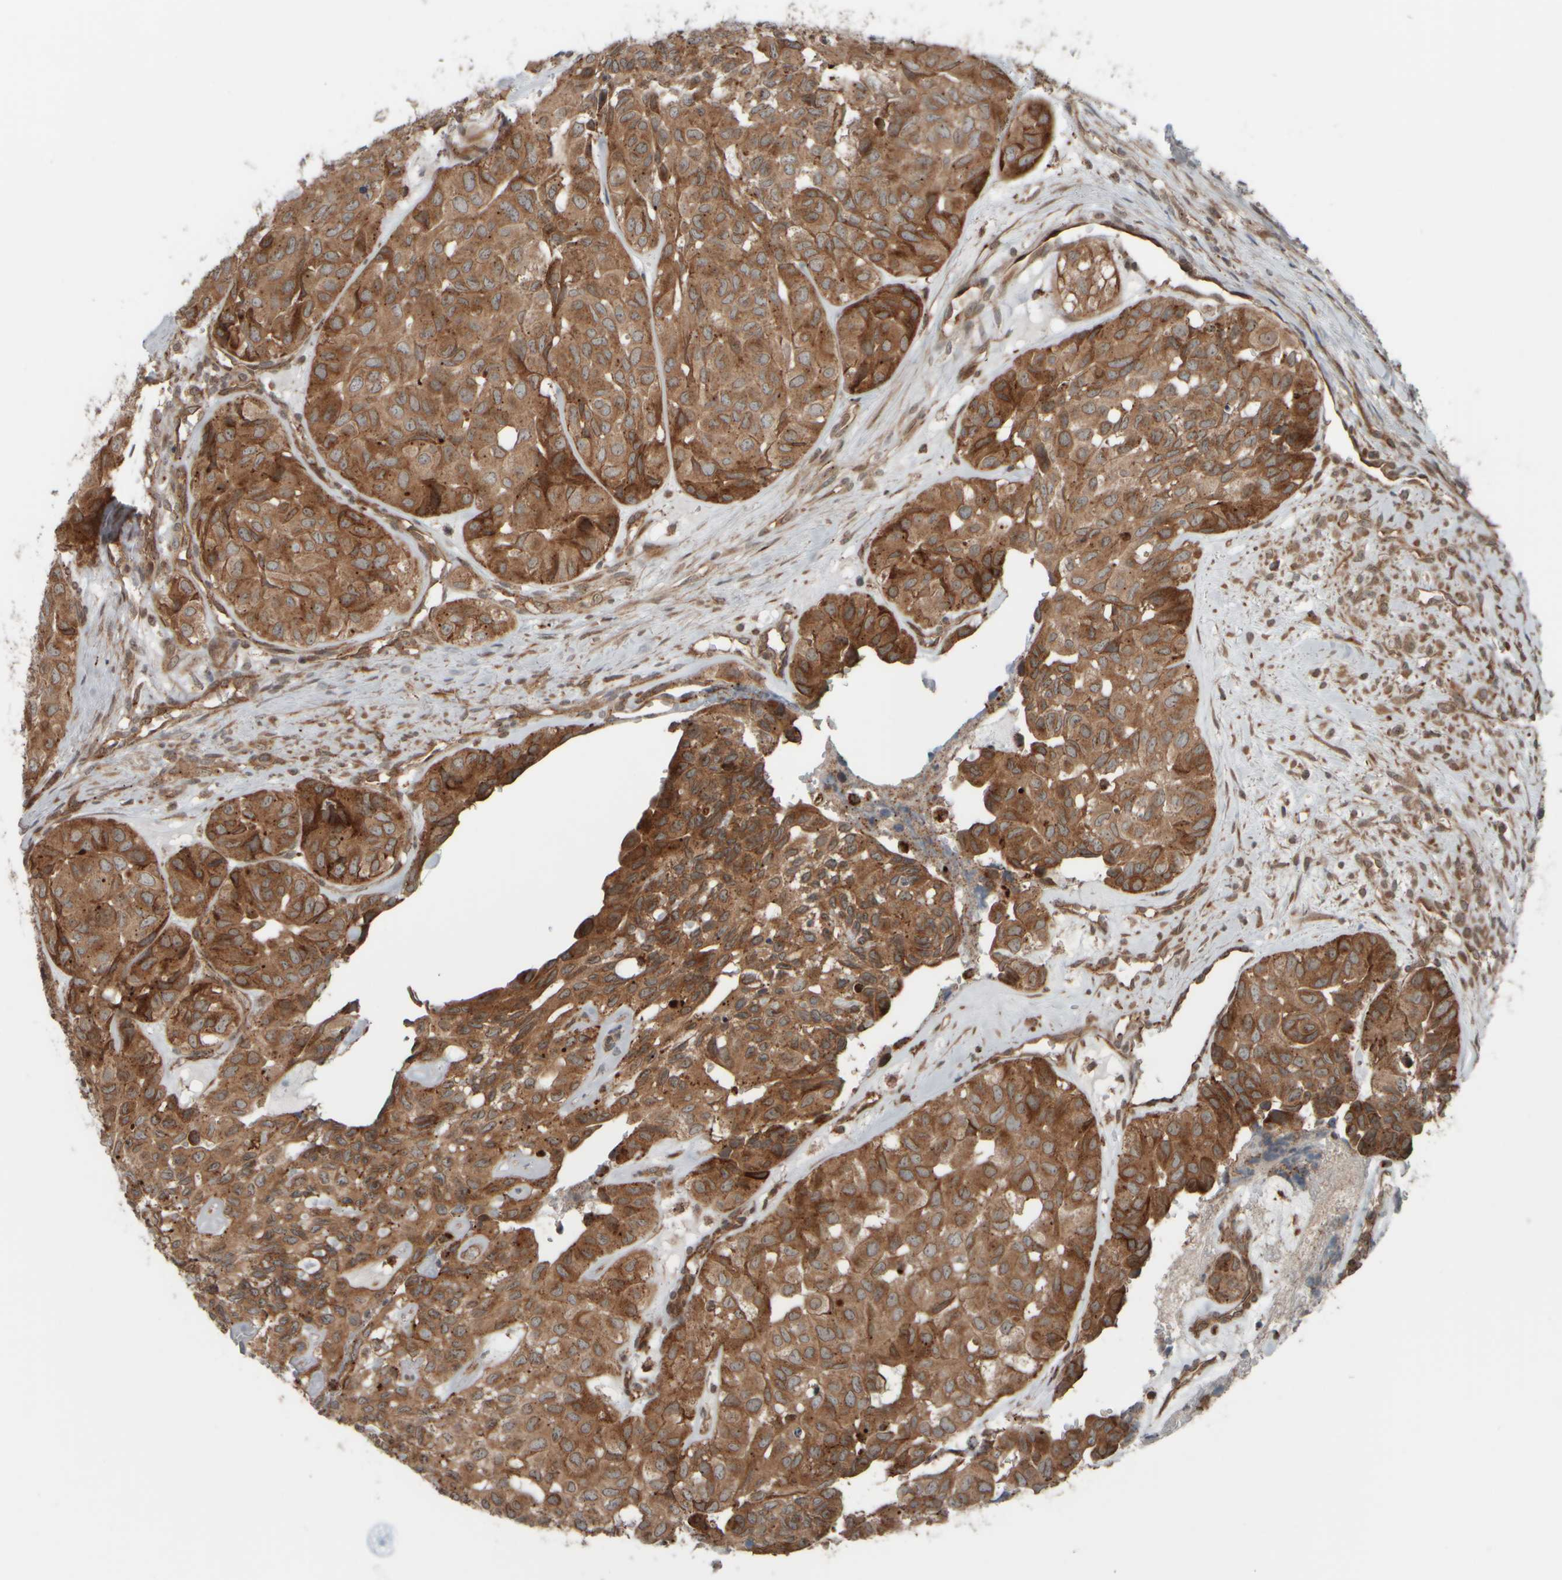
{"staining": {"intensity": "moderate", "quantity": ">75%", "location": "cytoplasmic/membranous"}, "tissue": "head and neck cancer", "cell_type": "Tumor cells", "image_type": "cancer", "snomed": [{"axis": "morphology", "description": "Adenocarcinoma, NOS"}, {"axis": "topography", "description": "Salivary gland, NOS"}, {"axis": "topography", "description": "Head-Neck"}], "caption": "Moderate cytoplasmic/membranous staining is present in about >75% of tumor cells in head and neck adenocarcinoma.", "gene": "GIGYF1", "patient": {"sex": "female", "age": 76}}